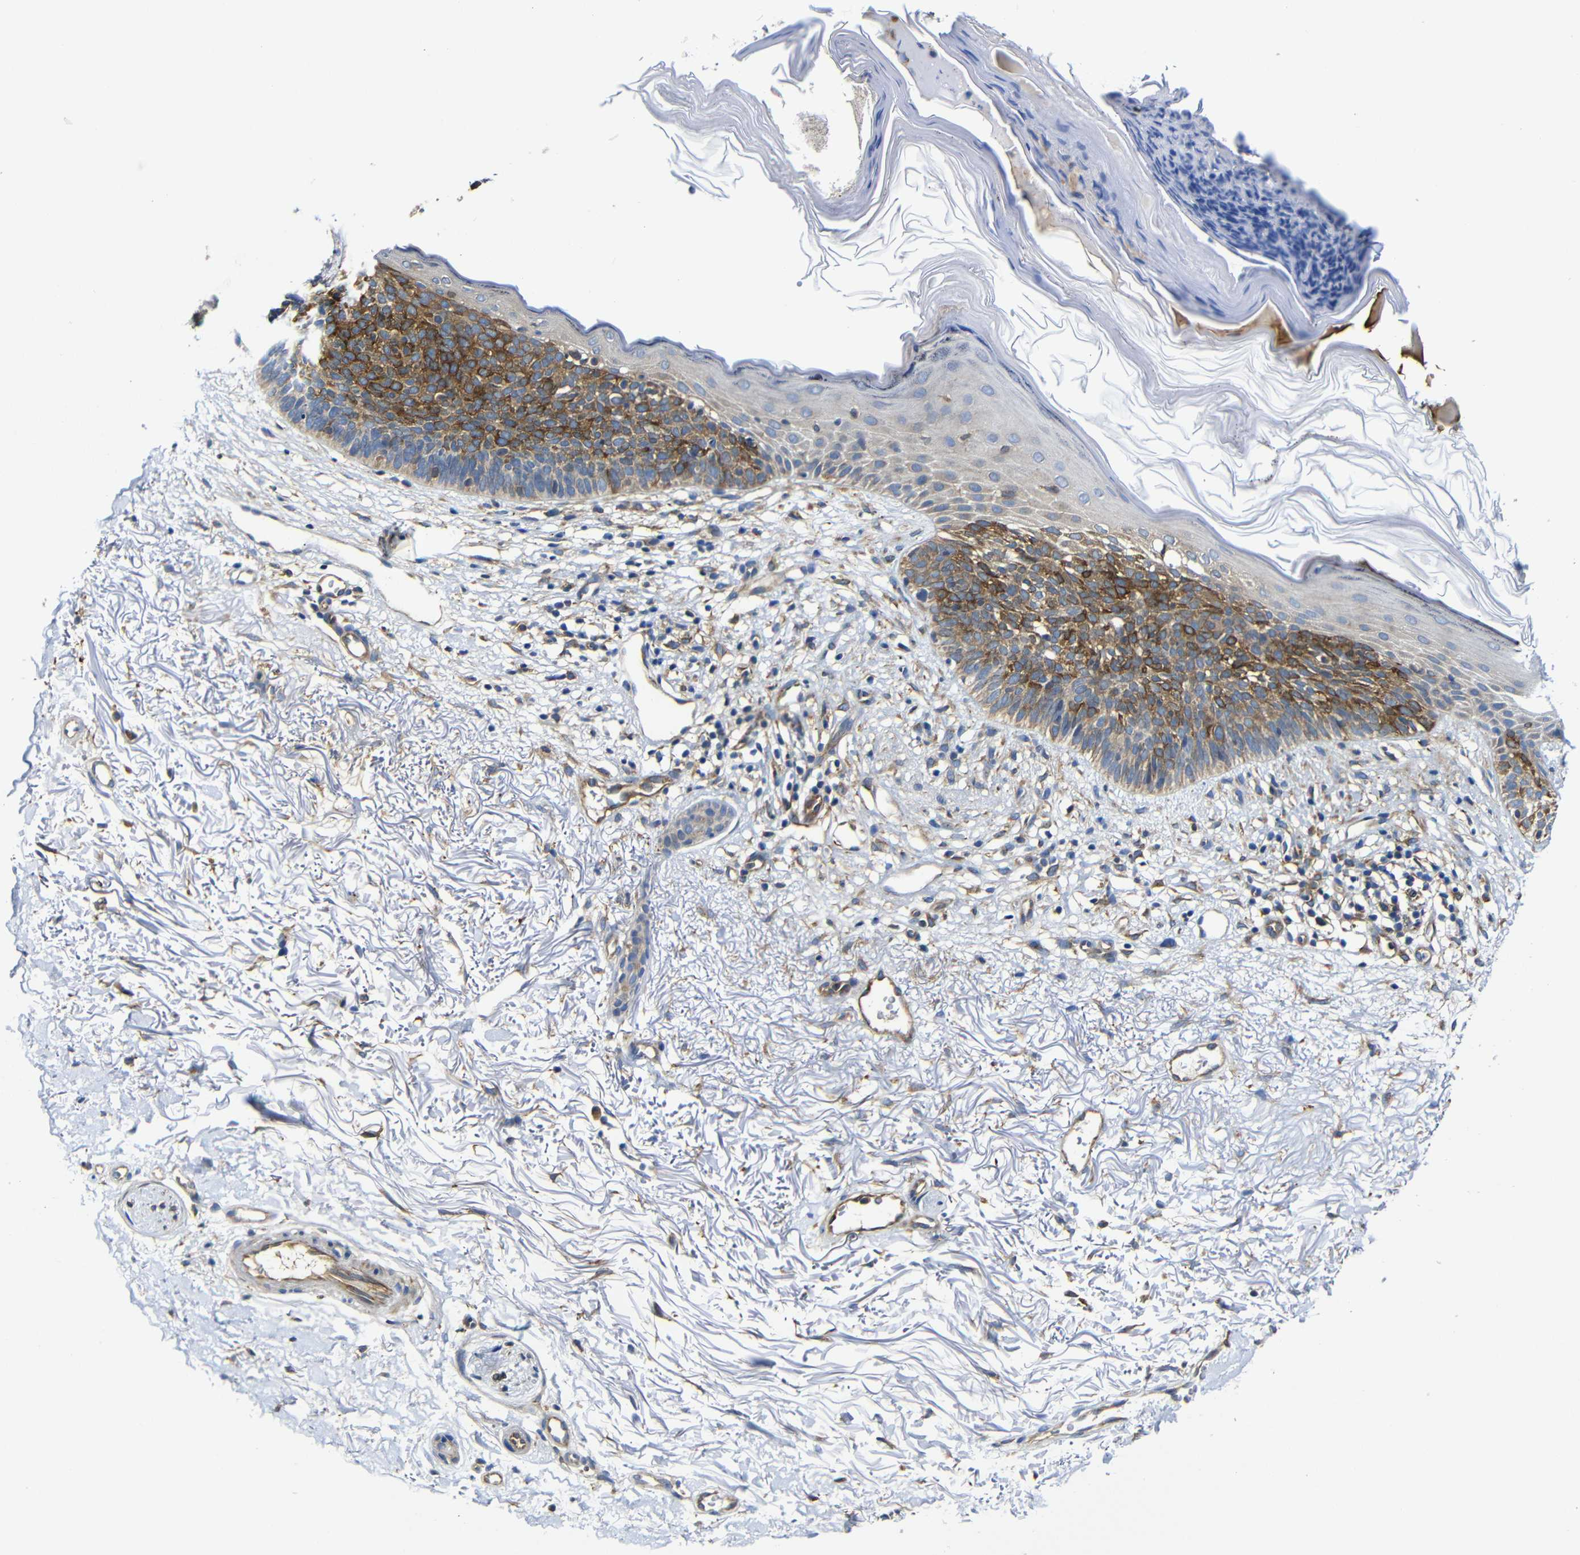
{"staining": {"intensity": "strong", "quantity": "25%-75%", "location": "cytoplasmic/membranous"}, "tissue": "skin cancer", "cell_type": "Tumor cells", "image_type": "cancer", "snomed": [{"axis": "morphology", "description": "Basal cell carcinoma"}, {"axis": "topography", "description": "Skin"}], "caption": "Protein analysis of skin cancer (basal cell carcinoma) tissue reveals strong cytoplasmic/membranous positivity in about 25%-75% of tumor cells. (IHC, brightfield microscopy, high magnification).", "gene": "CLCC1", "patient": {"sex": "female", "age": 70}}